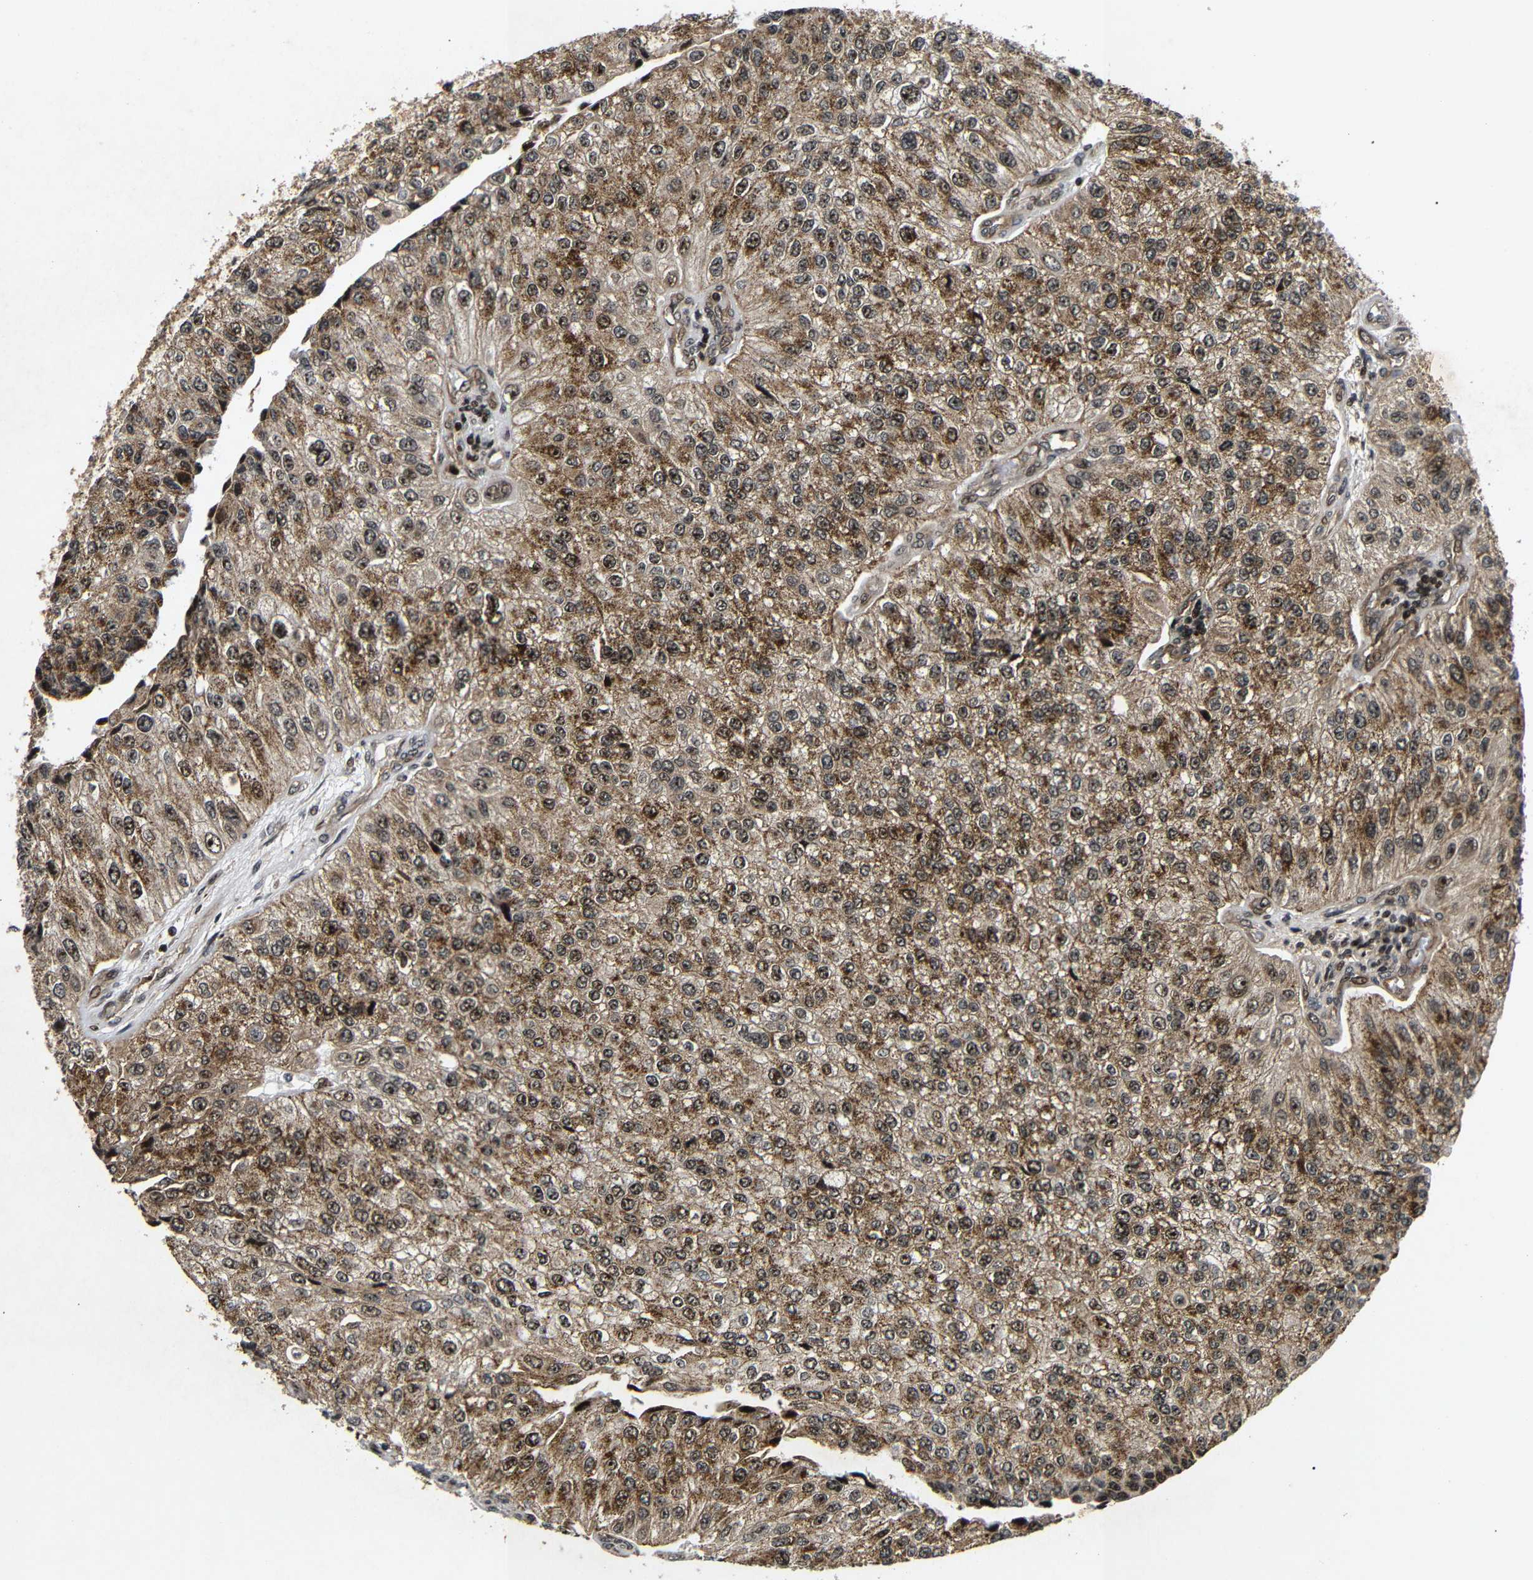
{"staining": {"intensity": "moderate", "quantity": ">75%", "location": "cytoplasmic/membranous,nuclear"}, "tissue": "urothelial cancer", "cell_type": "Tumor cells", "image_type": "cancer", "snomed": [{"axis": "morphology", "description": "Urothelial carcinoma, High grade"}, {"axis": "topography", "description": "Kidney"}, {"axis": "topography", "description": "Urinary bladder"}], "caption": "Human high-grade urothelial carcinoma stained for a protein (brown) demonstrates moderate cytoplasmic/membranous and nuclear positive expression in approximately >75% of tumor cells.", "gene": "KIF23", "patient": {"sex": "male", "age": 77}}